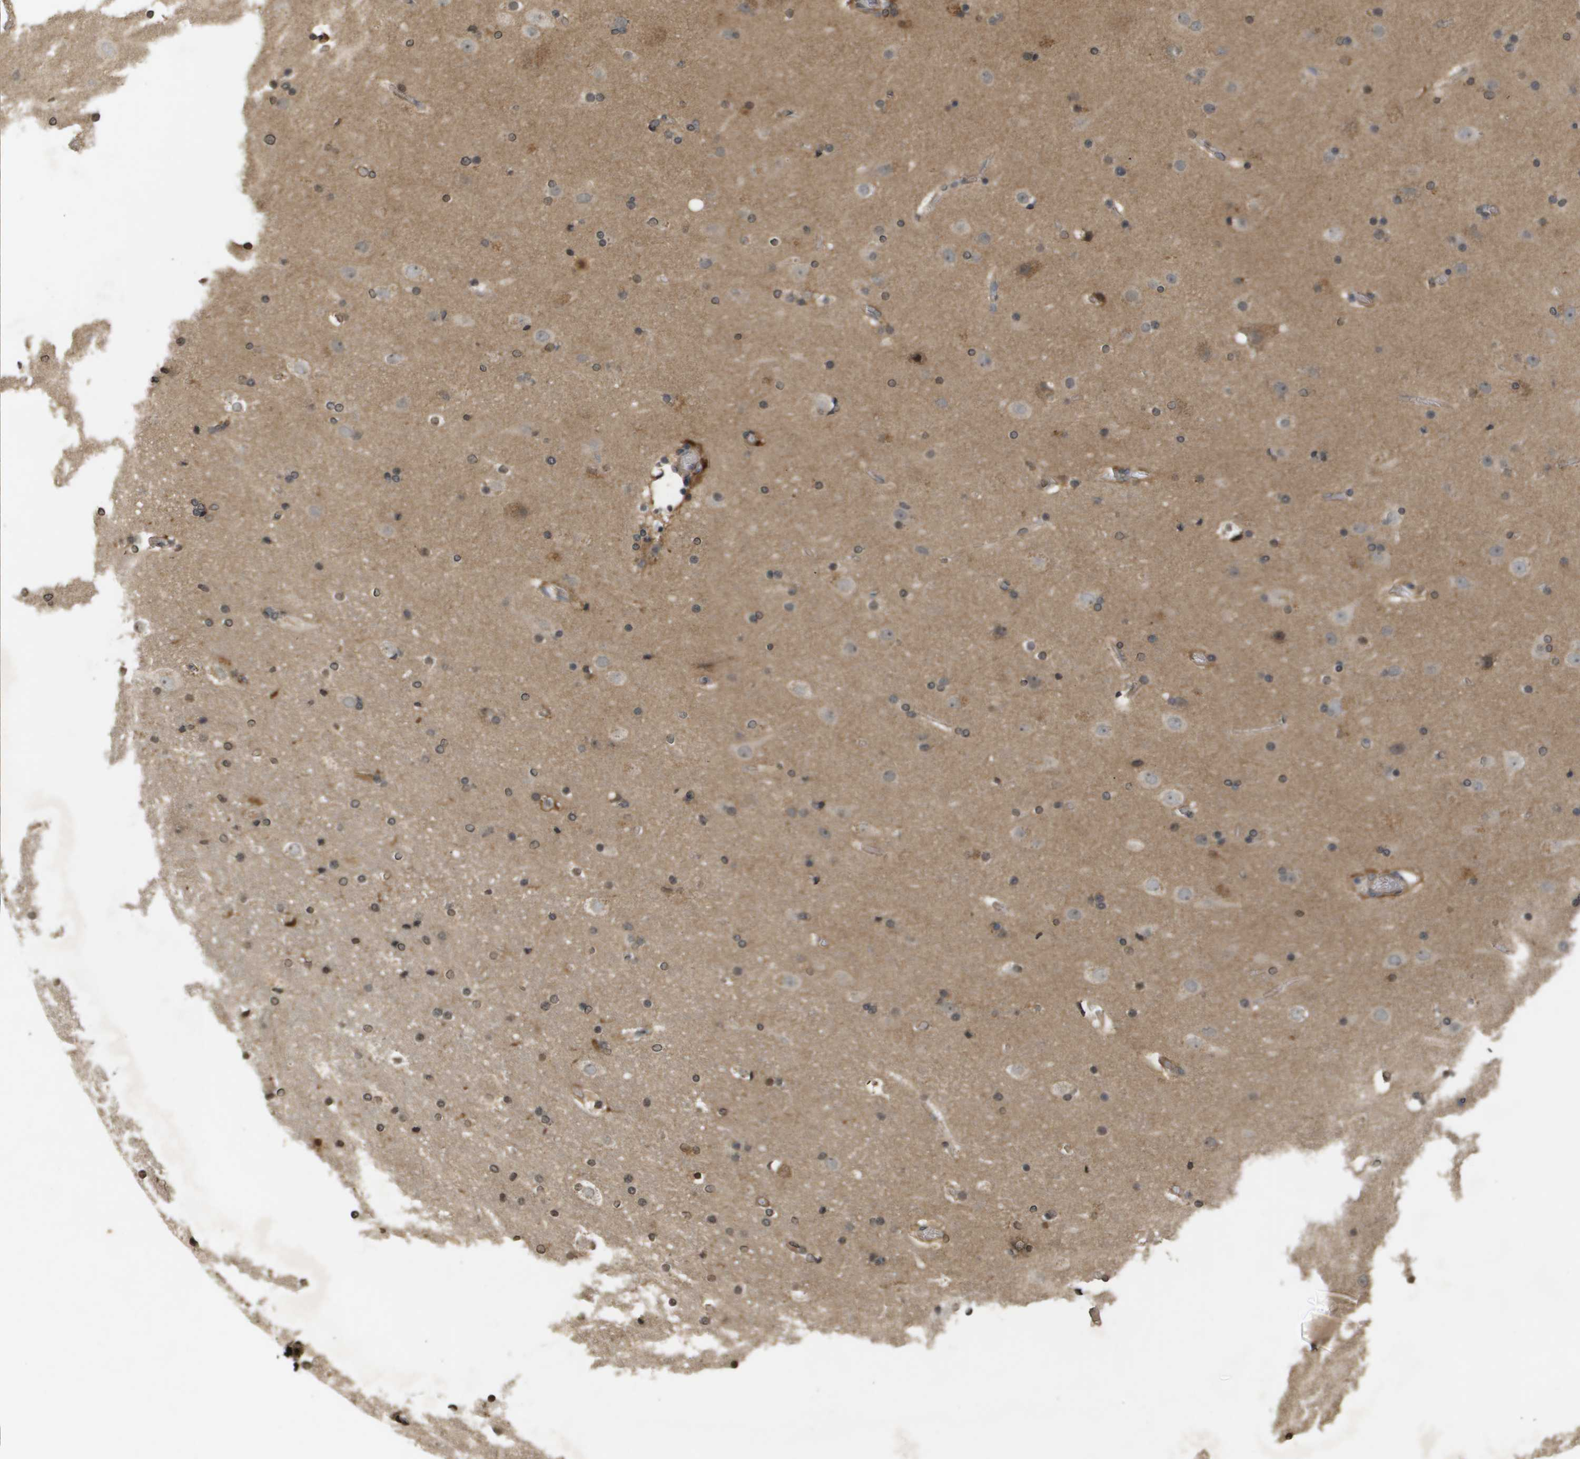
{"staining": {"intensity": "weak", "quantity": ">75%", "location": "cytoplasmic/membranous"}, "tissue": "cerebral cortex", "cell_type": "Endothelial cells", "image_type": "normal", "snomed": [{"axis": "morphology", "description": "Normal tissue, NOS"}, {"axis": "topography", "description": "Cerebral cortex"}], "caption": "Immunohistochemical staining of benign human cerebral cortex displays weak cytoplasmic/membranous protein positivity in about >75% of endothelial cells.", "gene": "RAB21", "patient": {"sex": "male", "age": 57}}